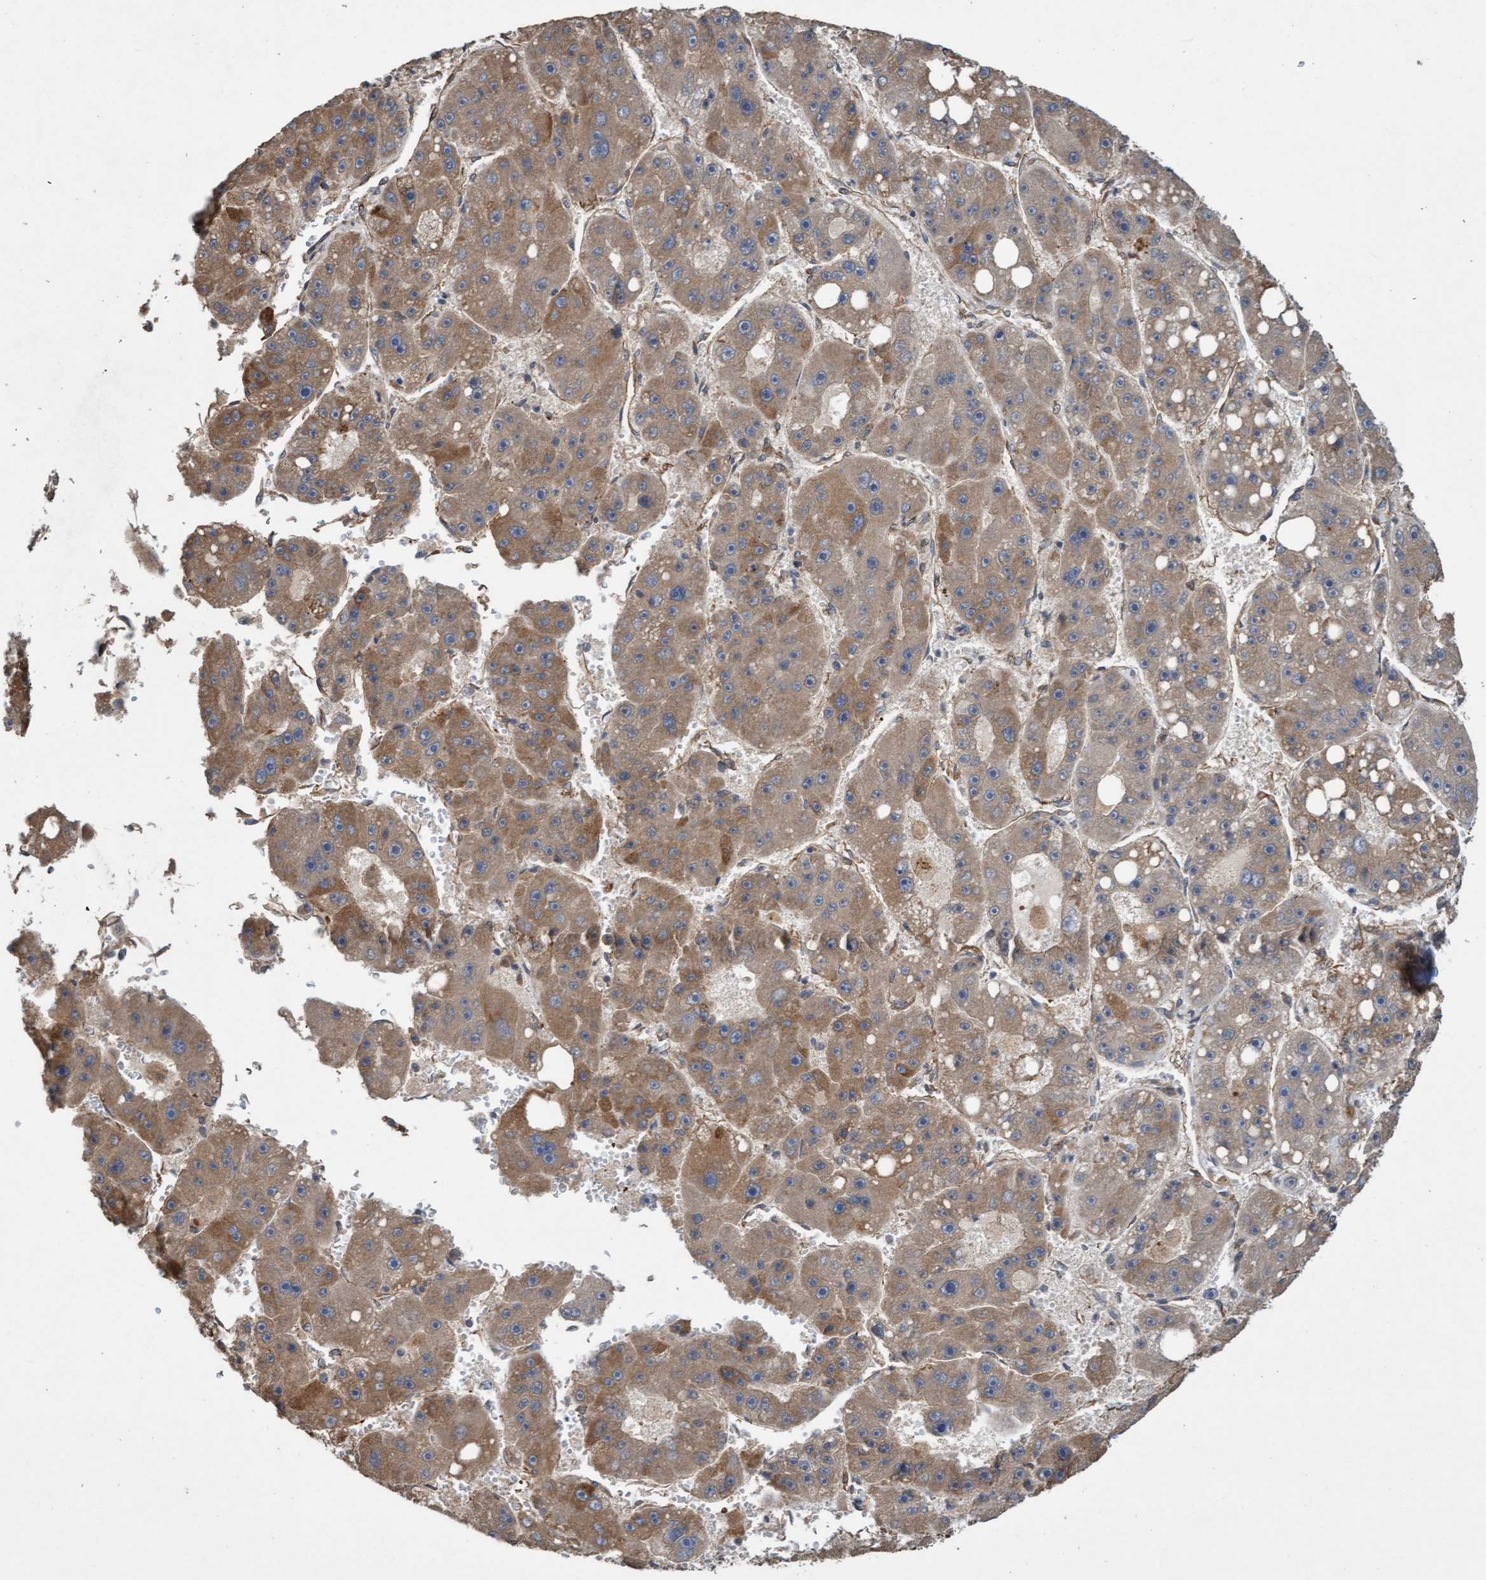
{"staining": {"intensity": "moderate", "quantity": ">75%", "location": "cytoplasmic/membranous"}, "tissue": "liver cancer", "cell_type": "Tumor cells", "image_type": "cancer", "snomed": [{"axis": "morphology", "description": "Carcinoma, Hepatocellular, NOS"}, {"axis": "topography", "description": "Liver"}], "caption": "Brown immunohistochemical staining in human liver cancer demonstrates moderate cytoplasmic/membranous positivity in approximately >75% of tumor cells.", "gene": "CDC42EP4", "patient": {"sex": "female", "age": 61}}